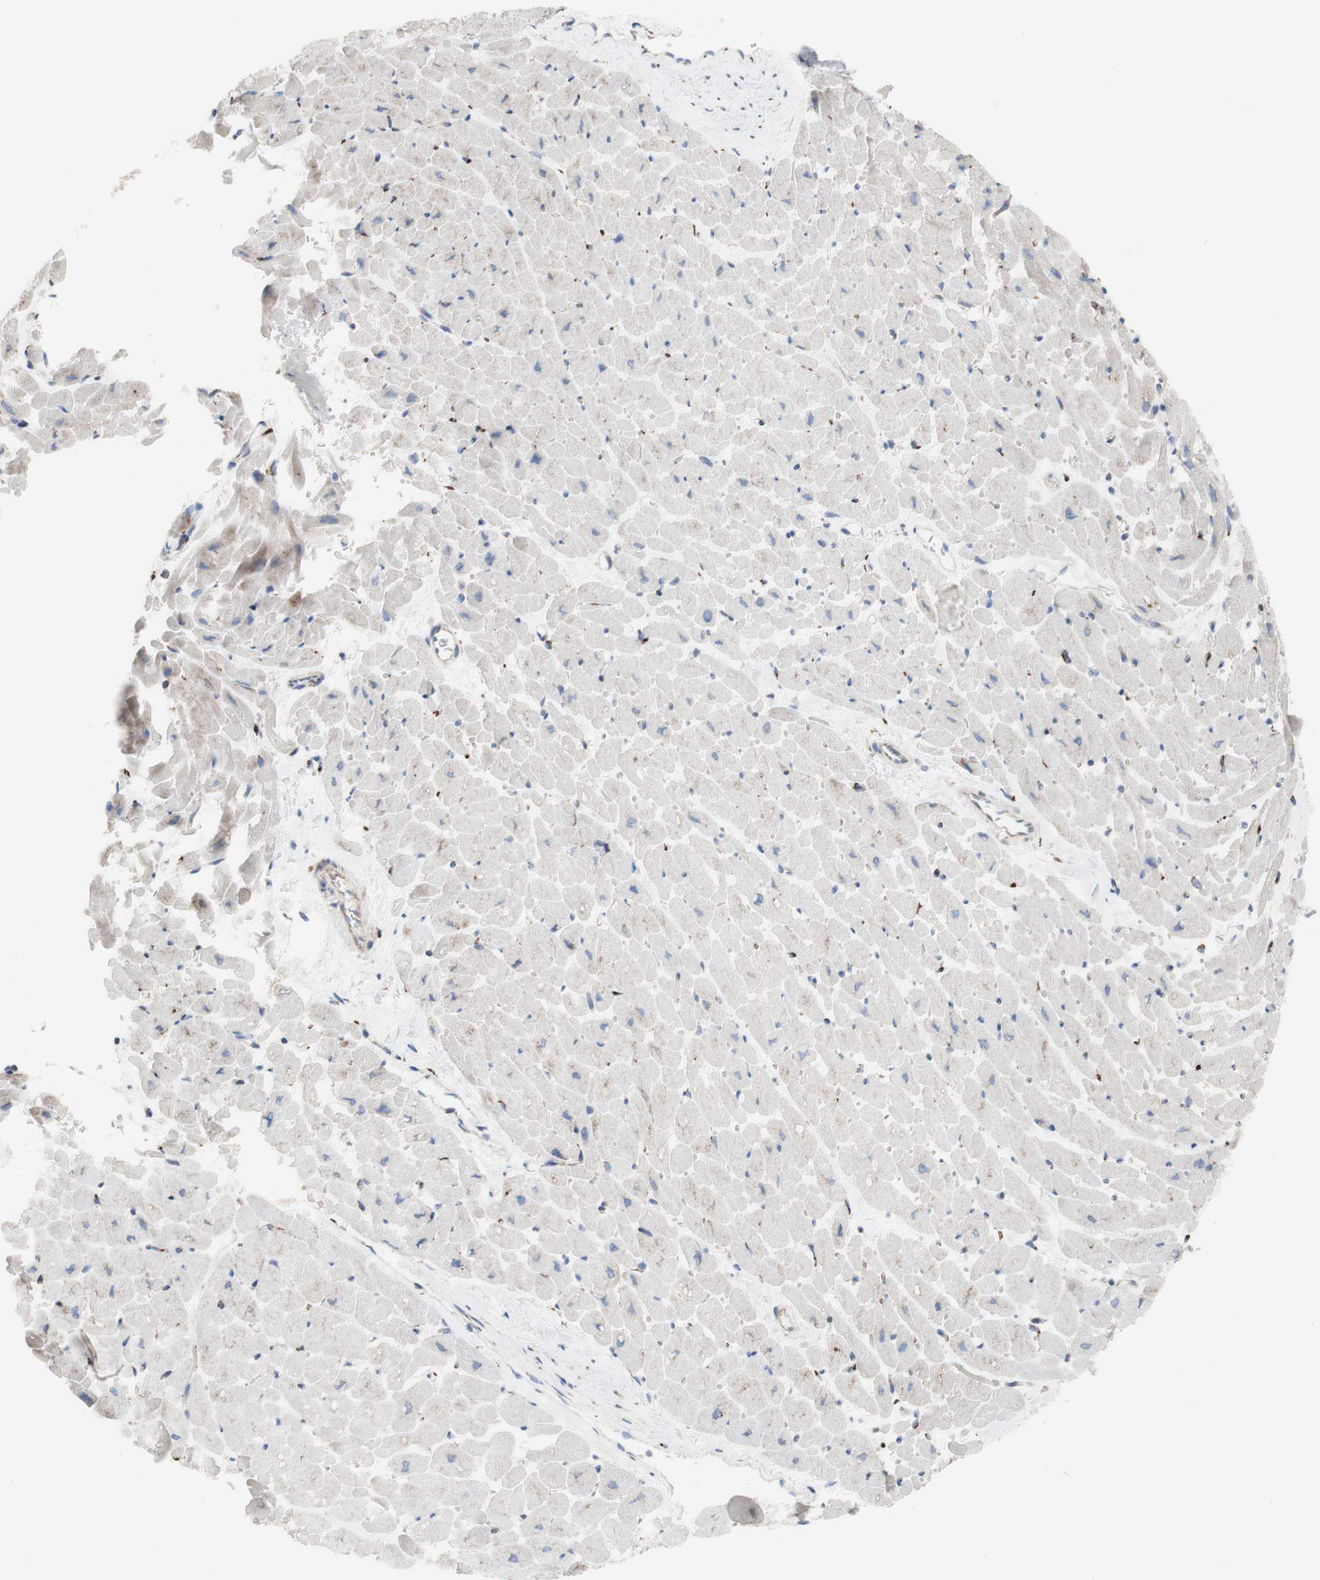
{"staining": {"intensity": "negative", "quantity": "none", "location": "none"}, "tissue": "heart muscle", "cell_type": "Cardiomyocytes", "image_type": "normal", "snomed": [{"axis": "morphology", "description": "Normal tissue, NOS"}, {"axis": "topography", "description": "Heart"}], "caption": "Immunohistochemistry of normal heart muscle reveals no expression in cardiomyocytes. Brightfield microscopy of immunohistochemistry (IHC) stained with DAB (3,3'-diaminobenzidine) (brown) and hematoxylin (blue), captured at high magnification.", "gene": "AGPAT5", "patient": {"sex": "male", "age": 45}}